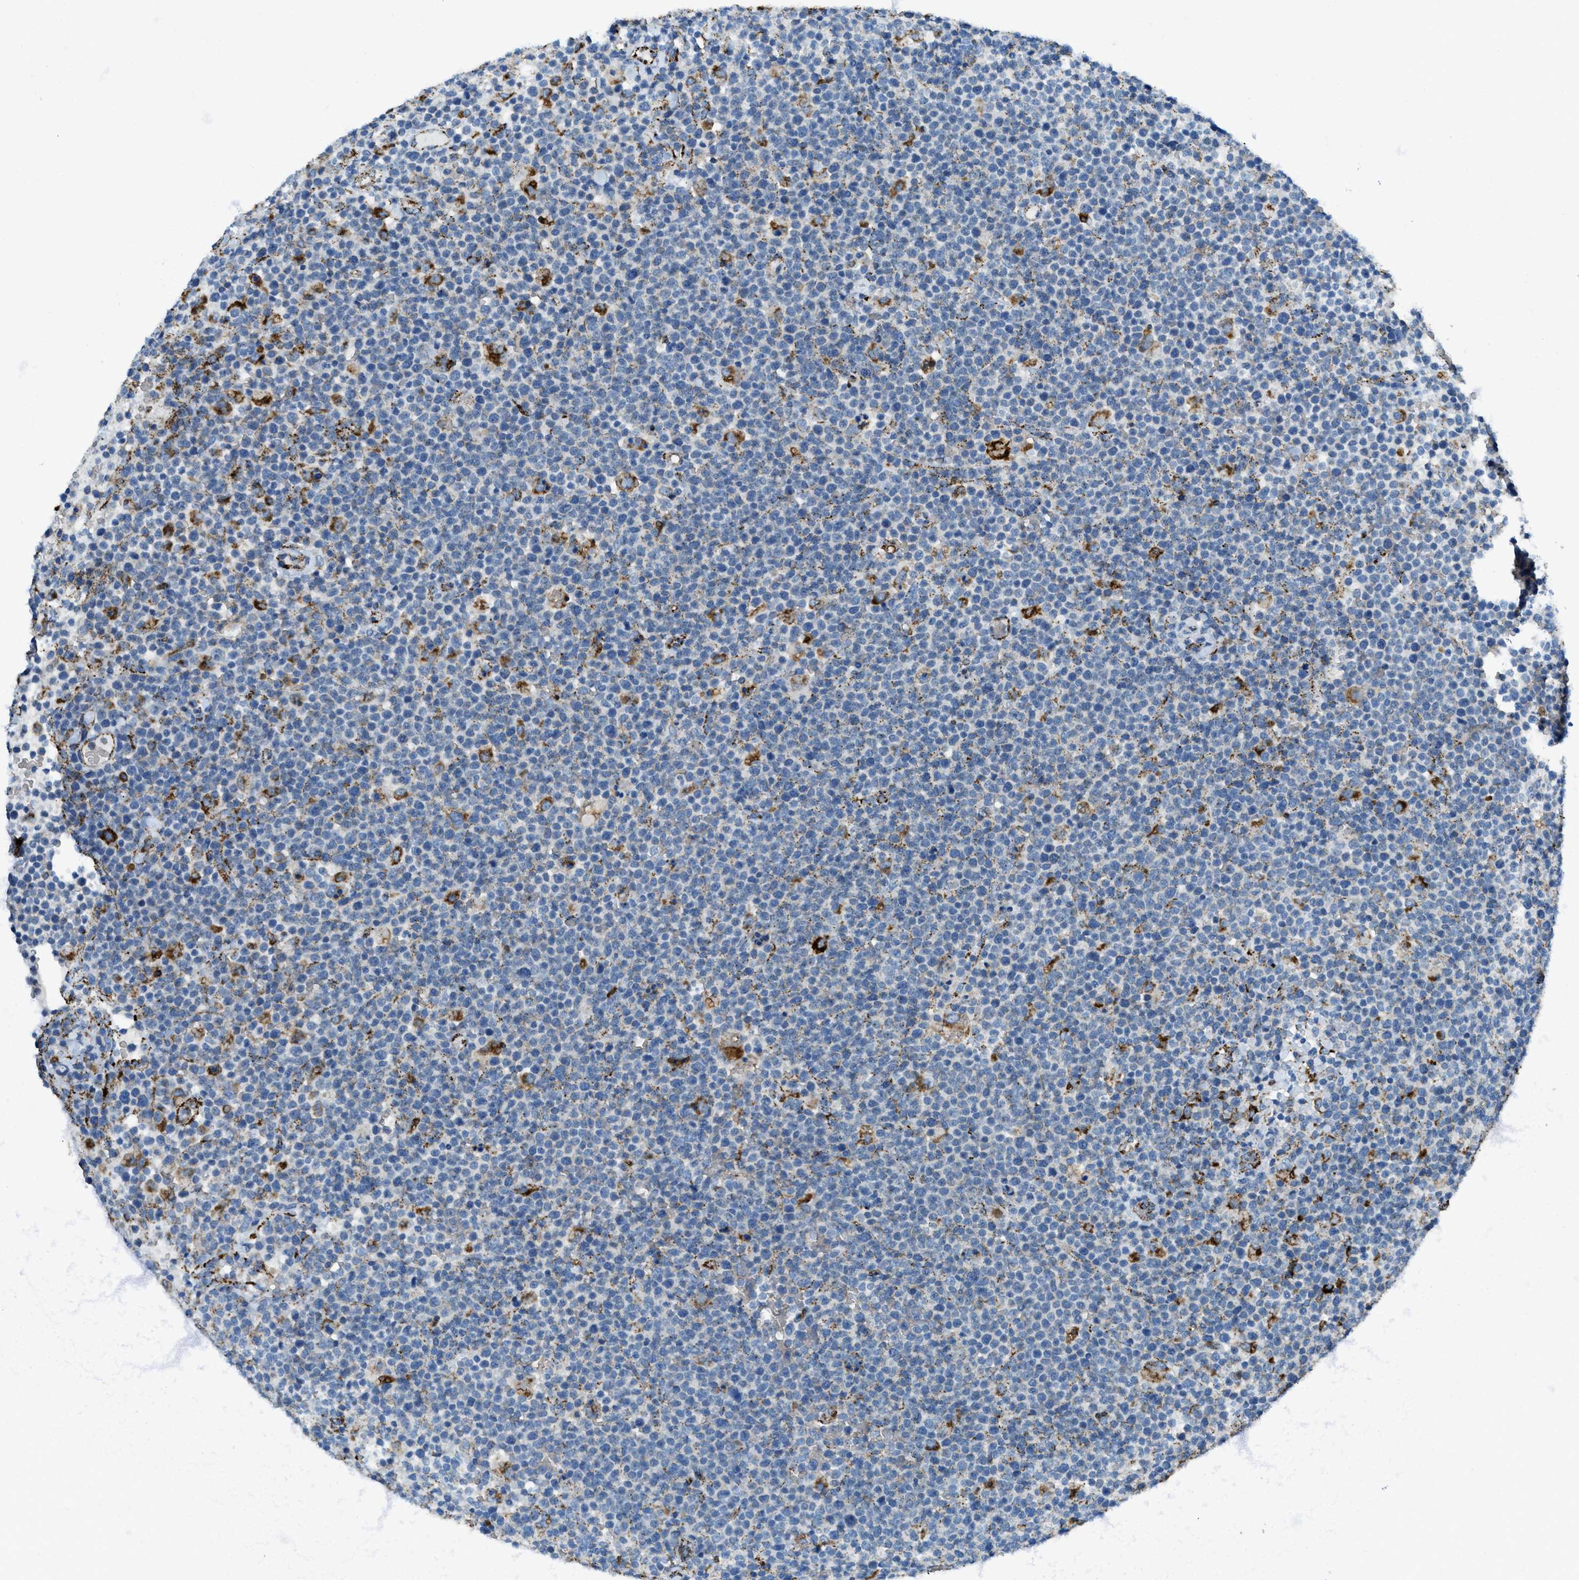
{"staining": {"intensity": "strong", "quantity": "<25%", "location": "cytoplasmic/membranous"}, "tissue": "lymphoma", "cell_type": "Tumor cells", "image_type": "cancer", "snomed": [{"axis": "morphology", "description": "Malignant lymphoma, non-Hodgkin's type, High grade"}, {"axis": "topography", "description": "Lymph node"}], "caption": "Malignant lymphoma, non-Hodgkin's type (high-grade) was stained to show a protein in brown. There is medium levels of strong cytoplasmic/membranous expression in about <25% of tumor cells.", "gene": "SCARB2", "patient": {"sex": "male", "age": 61}}